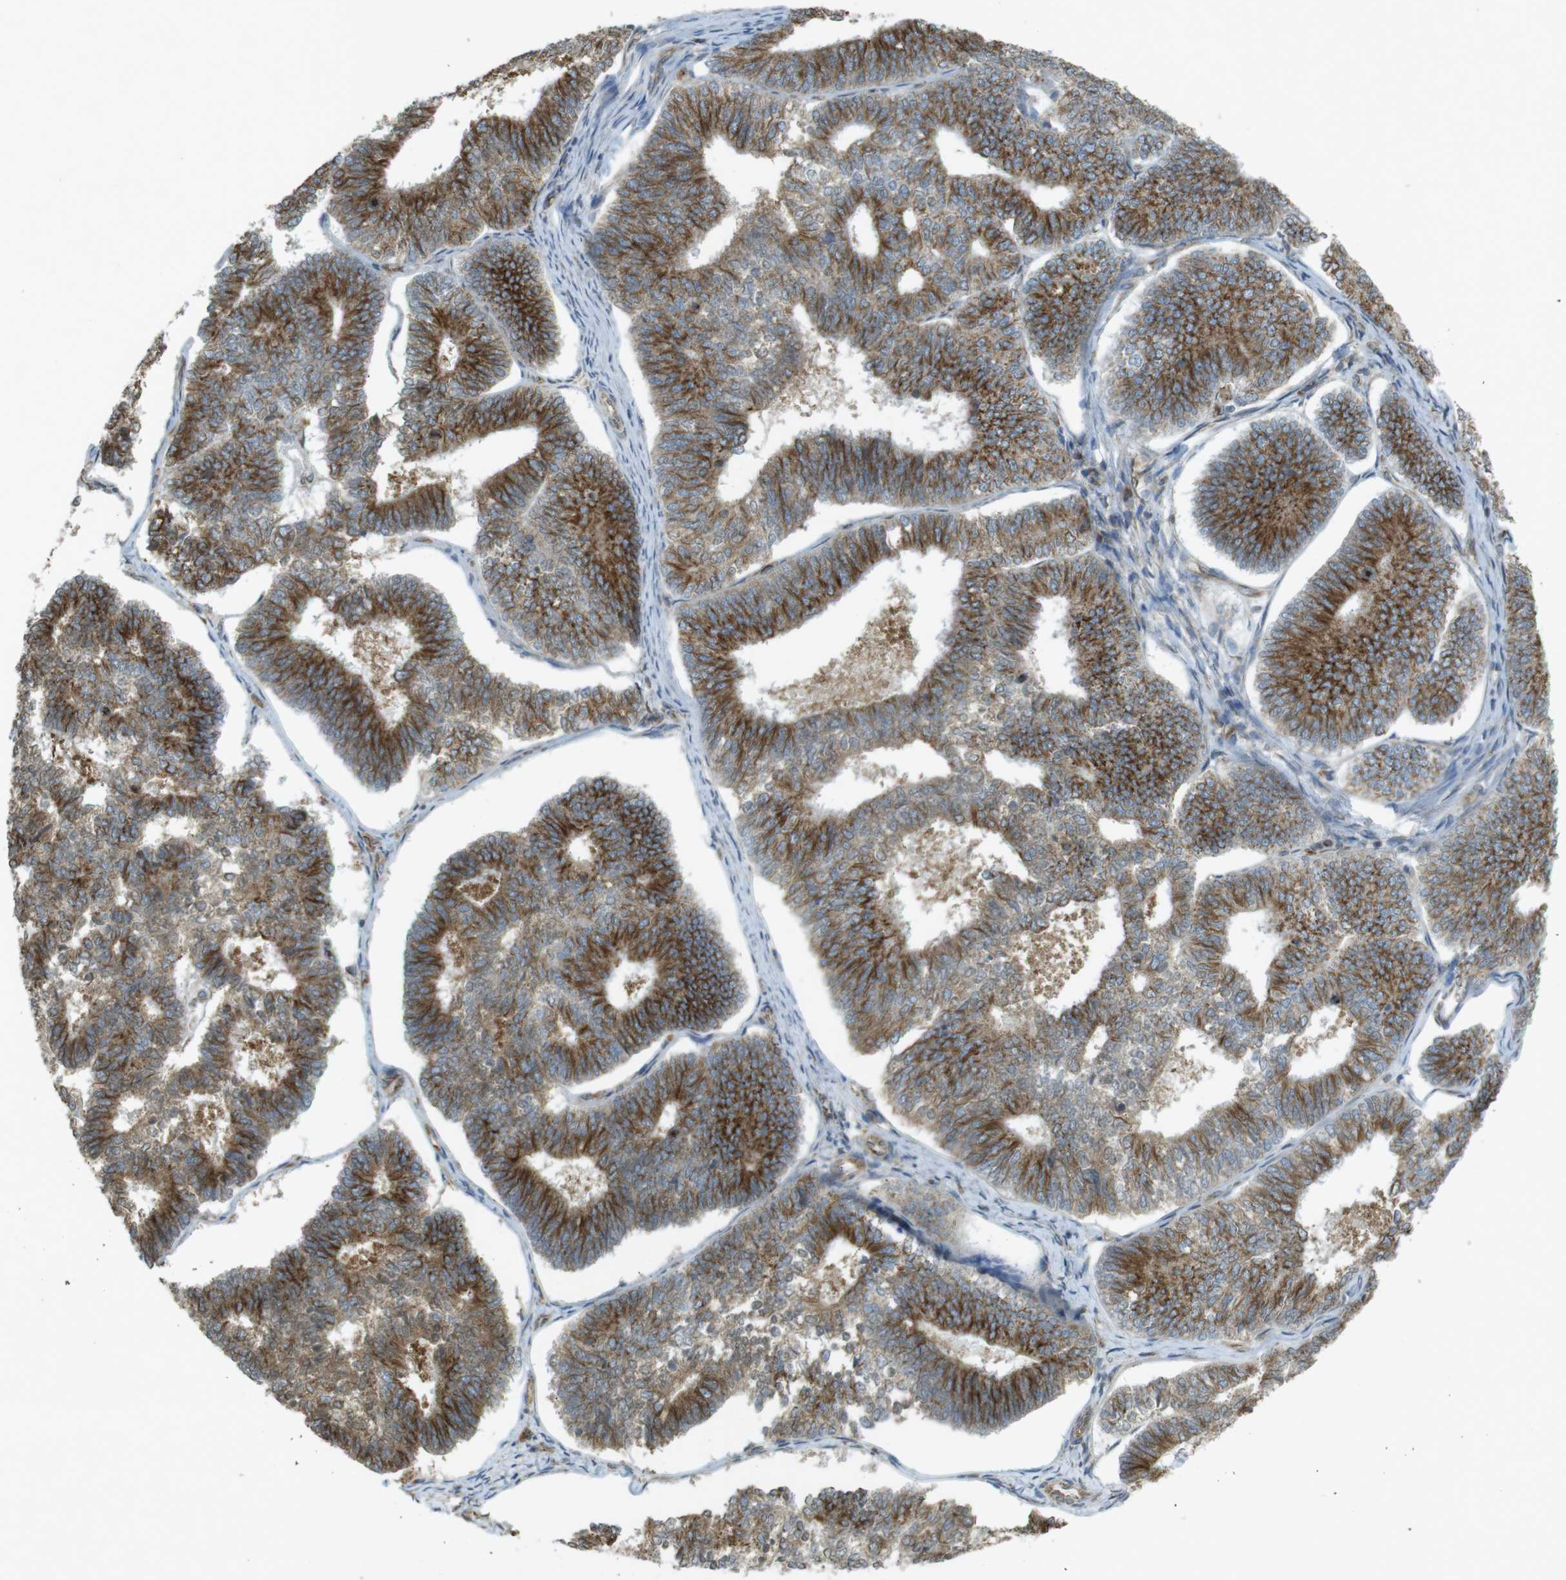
{"staining": {"intensity": "strong", "quantity": ">75%", "location": "cytoplasmic/membranous"}, "tissue": "endometrial cancer", "cell_type": "Tumor cells", "image_type": "cancer", "snomed": [{"axis": "morphology", "description": "Adenocarcinoma, NOS"}, {"axis": "topography", "description": "Endometrium"}], "caption": "Approximately >75% of tumor cells in human adenocarcinoma (endometrial) show strong cytoplasmic/membranous protein staining as visualized by brown immunohistochemical staining.", "gene": "KIF5B", "patient": {"sex": "female", "age": 70}}